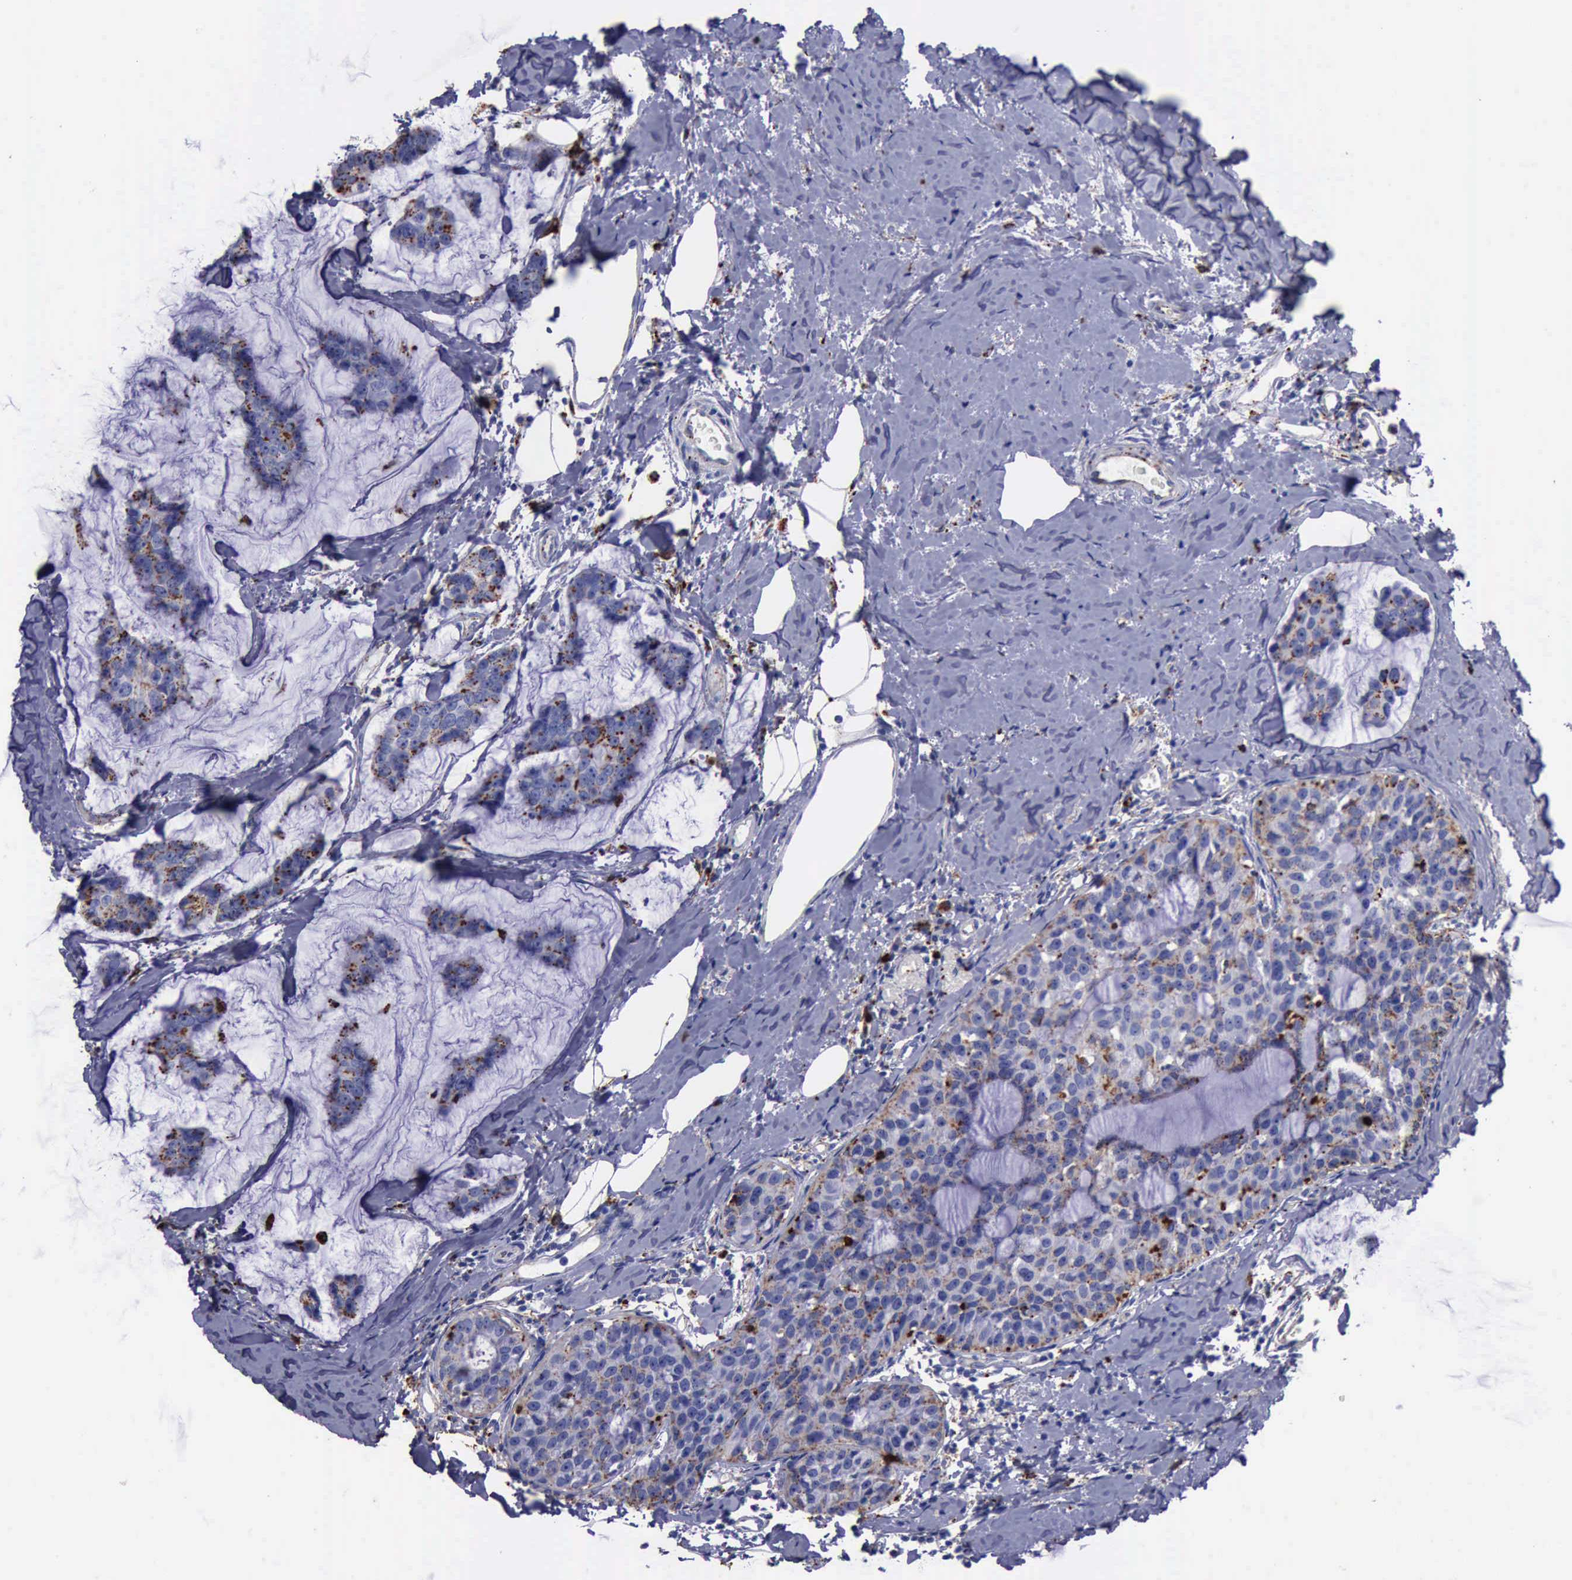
{"staining": {"intensity": "weak", "quantity": "25%-75%", "location": "cytoplasmic/membranous"}, "tissue": "breast cancer", "cell_type": "Tumor cells", "image_type": "cancer", "snomed": [{"axis": "morphology", "description": "Normal tissue, NOS"}, {"axis": "morphology", "description": "Duct carcinoma"}, {"axis": "topography", "description": "Breast"}], "caption": "Protein staining reveals weak cytoplasmic/membranous staining in approximately 25%-75% of tumor cells in invasive ductal carcinoma (breast).", "gene": "CTSD", "patient": {"sex": "female", "age": 50}}